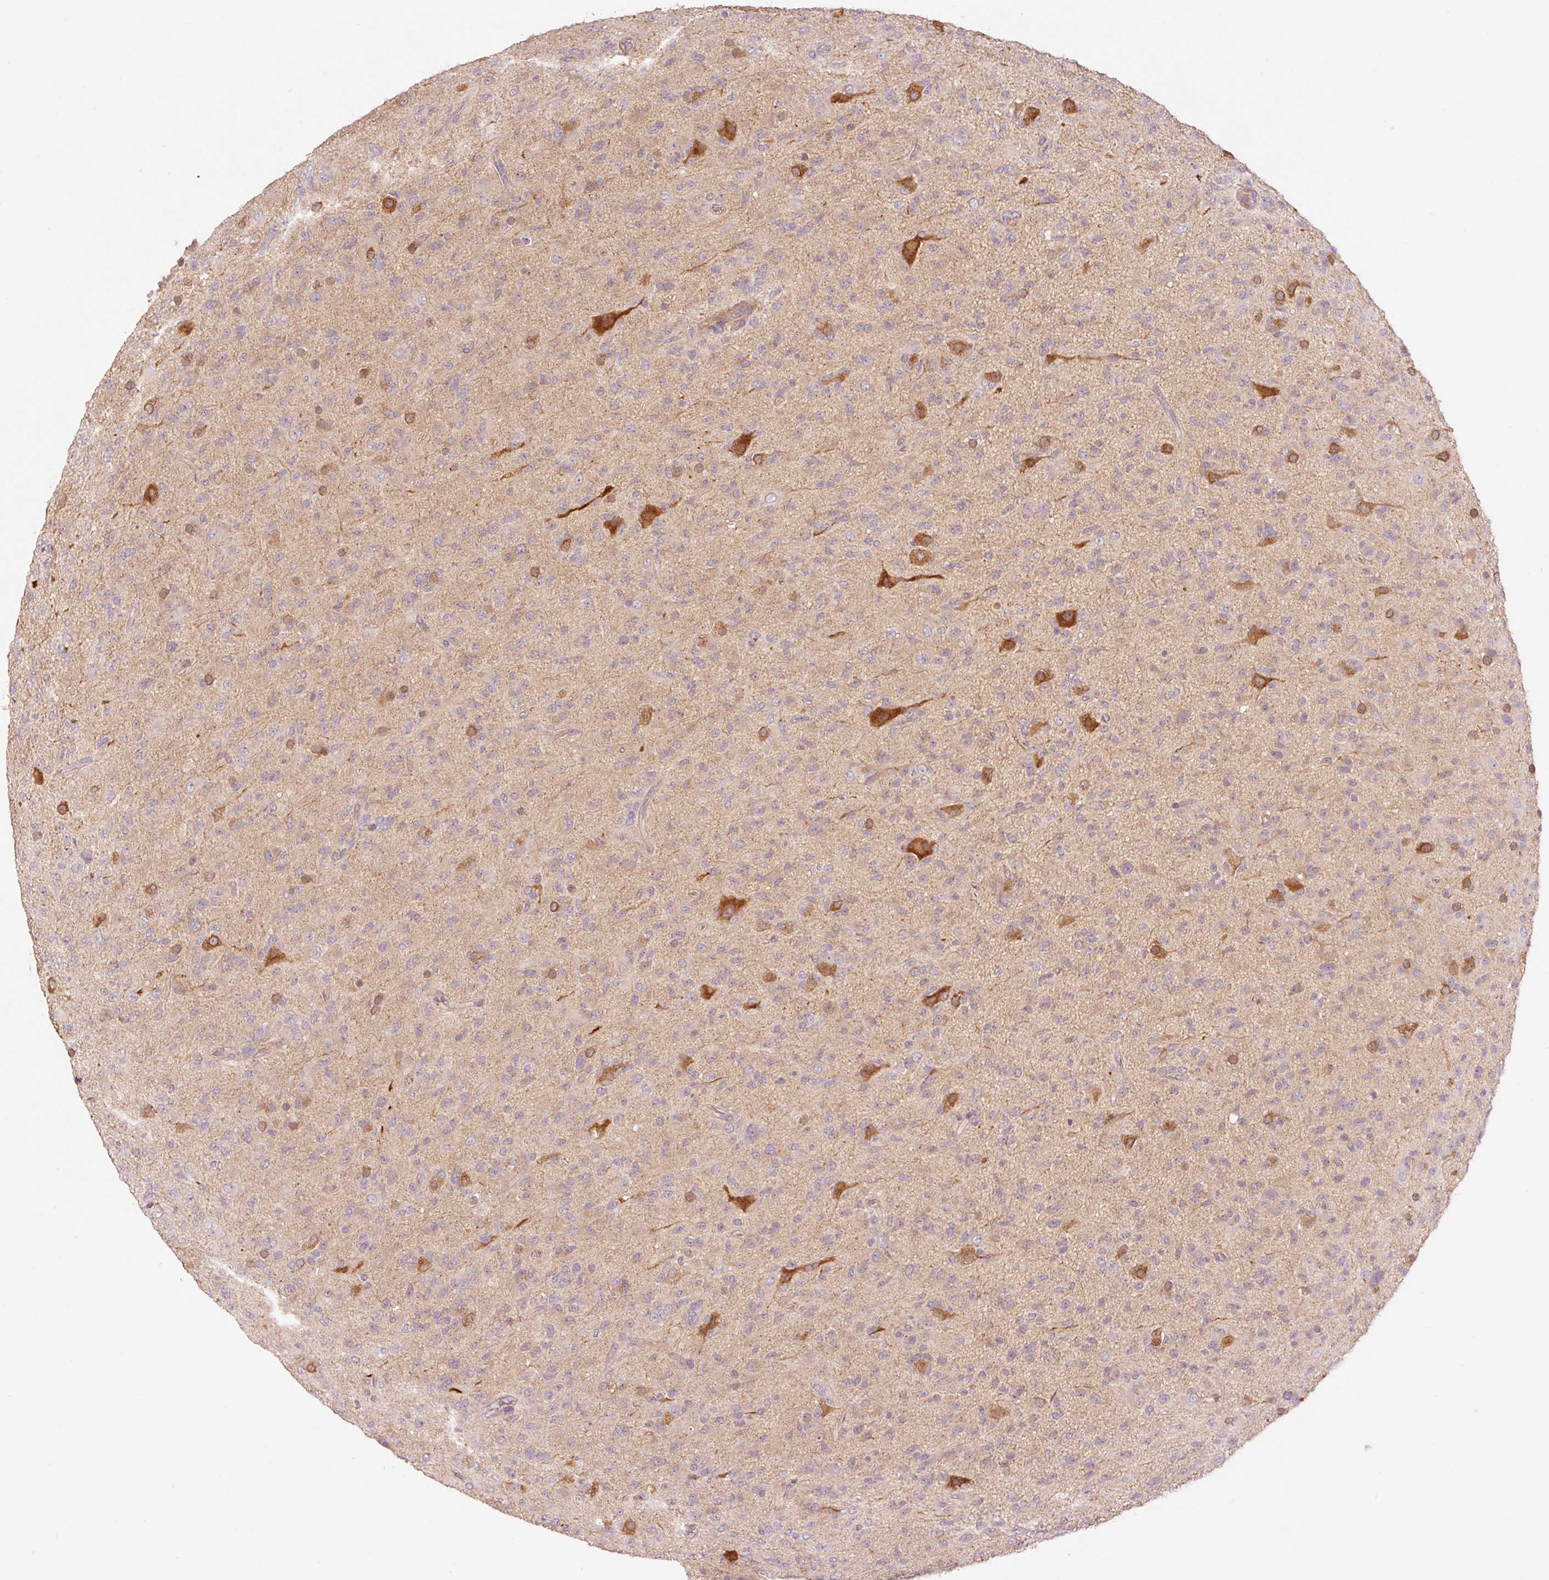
{"staining": {"intensity": "negative", "quantity": "none", "location": "none"}, "tissue": "glioma", "cell_type": "Tumor cells", "image_type": "cancer", "snomed": [{"axis": "morphology", "description": "Glioma, malignant, Low grade"}, {"axis": "topography", "description": "Brain"}], "caption": "Tumor cells are negative for brown protein staining in glioma.", "gene": "SLC29A3", "patient": {"sex": "male", "age": 65}}